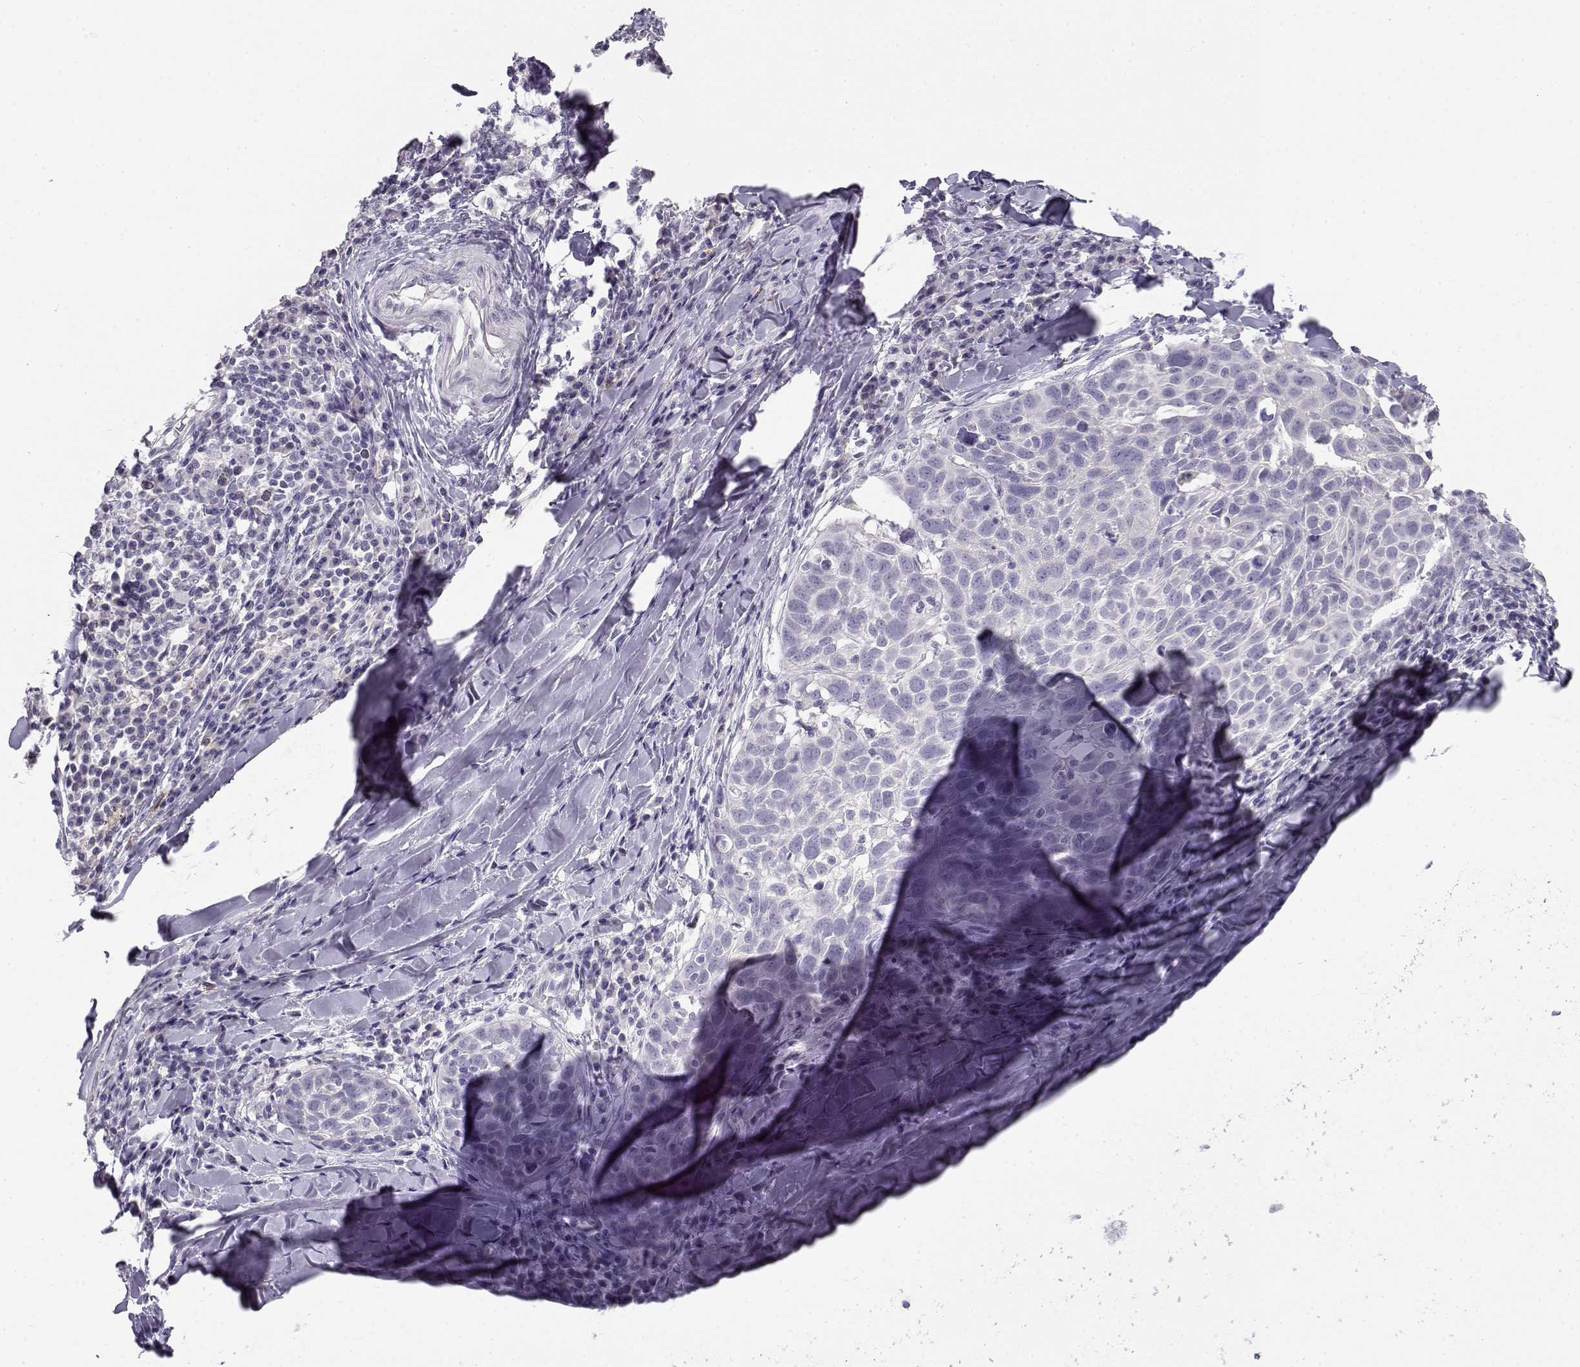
{"staining": {"intensity": "negative", "quantity": "none", "location": "none"}, "tissue": "lung cancer", "cell_type": "Tumor cells", "image_type": "cancer", "snomed": [{"axis": "morphology", "description": "Squamous cell carcinoma, NOS"}, {"axis": "topography", "description": "Lung"}], "caption": "This is an IHC histopathology image of lung squamous cell carcinoma. There is no expression in tumor cells.", "gene": "NUTM1", "patient": {"sex": "male", "age": 57}}